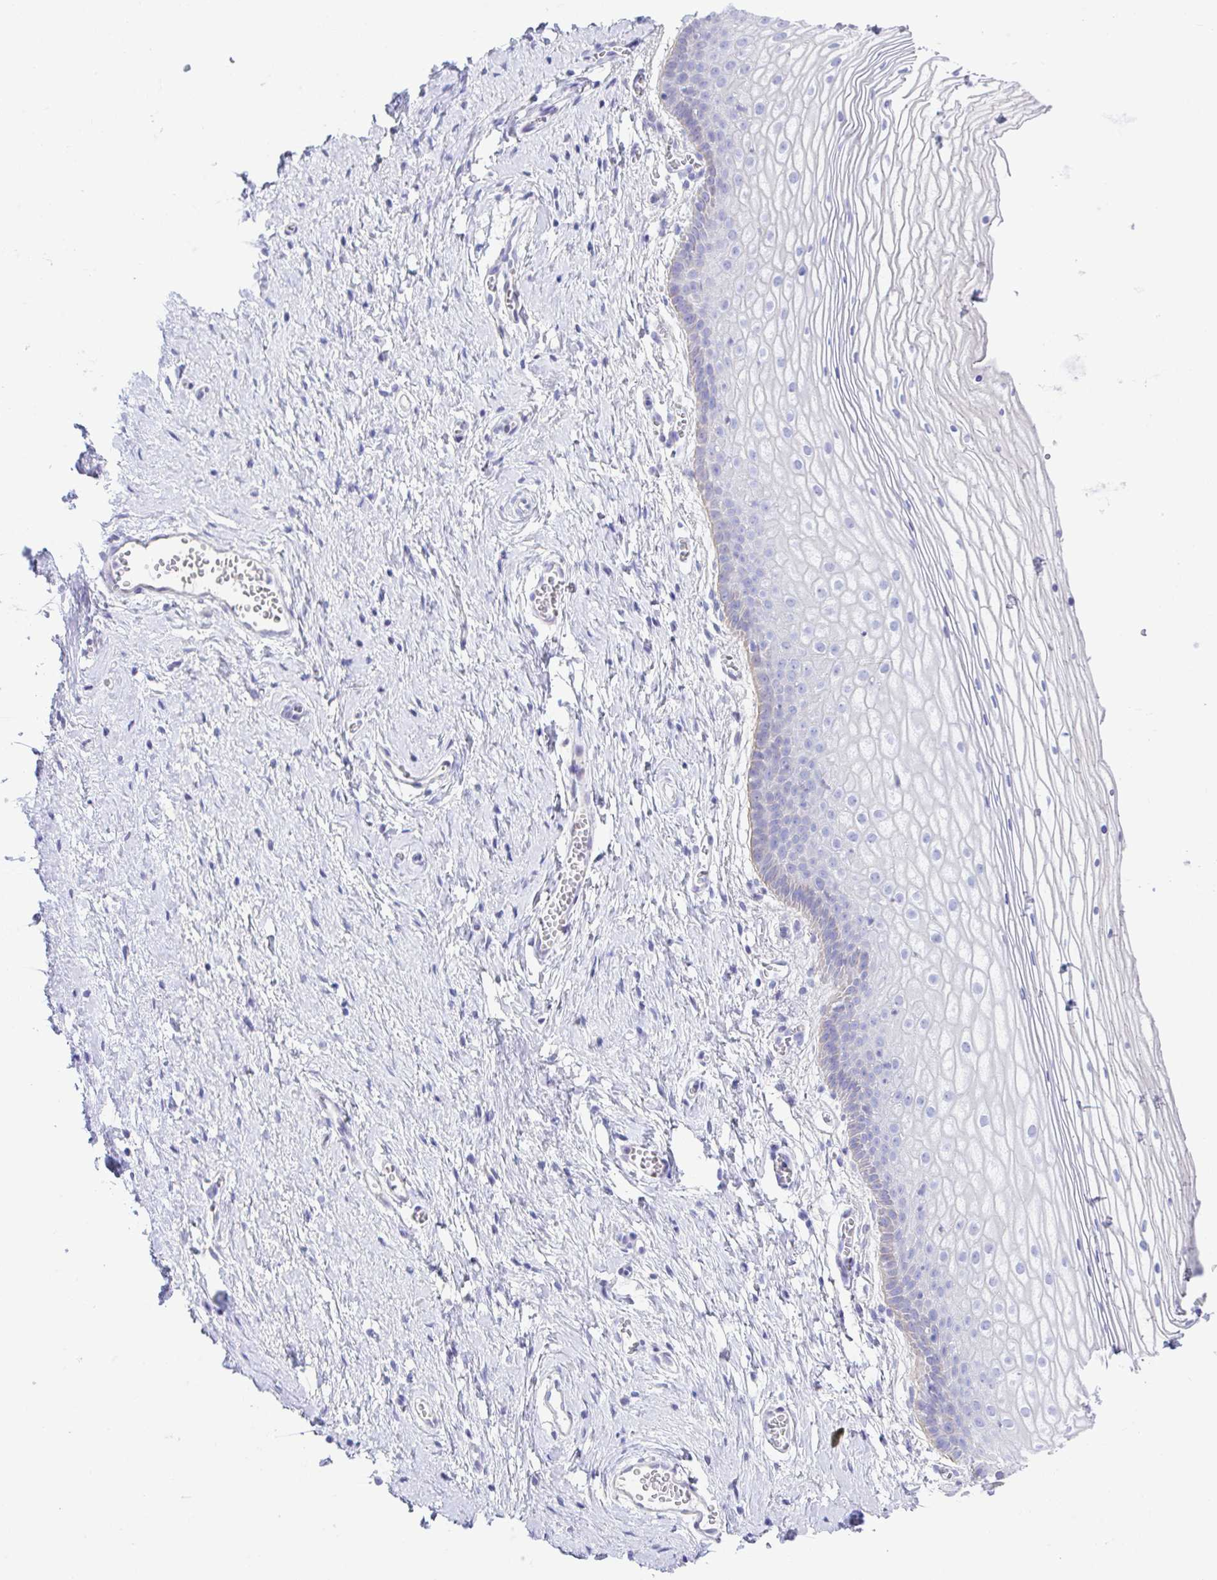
{"staining": {"intensity": "weak", "quantity": "<25%", "location": "cytoplasmic/membranous"}, "tissue": "vagina", "cell_type": "Squamous epithelial cells", "image_type": "normal", "snomed": [{"axis": "morphology", "description": "Normal tissue, NOS"}, {"axis": "topography", "description": "Vagina"}], "caption": "Squamous epithelial cells show no significant staining in unremarkable vagina.", "gene": "SLC16A6", "patient": {"sex": "female", "age": 56}}